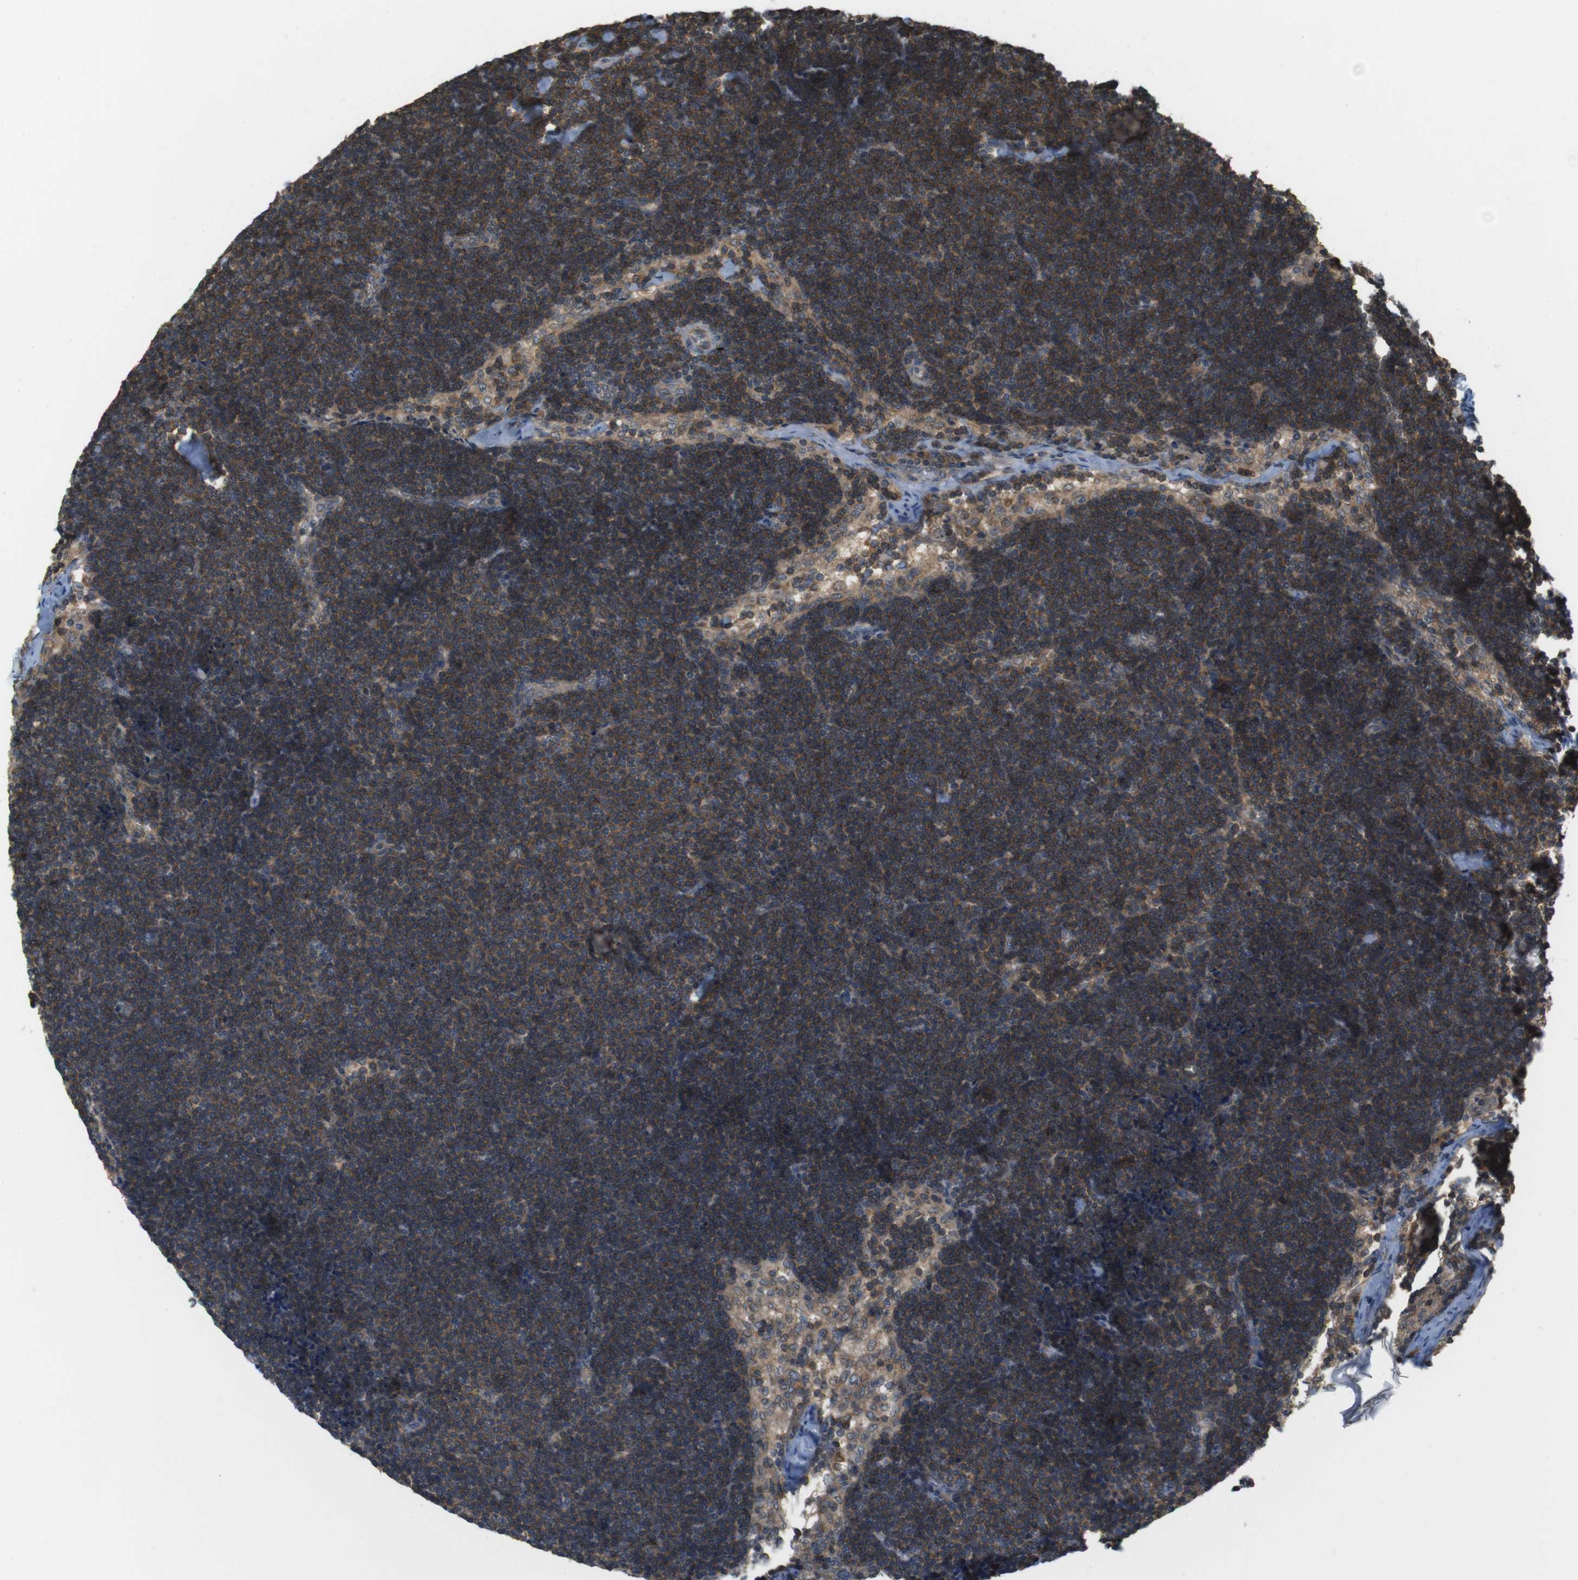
{"staining": {"intensity": "moderate", "quantity": ">75%", "location": "cytoplasmic/membranous"}, "tissue": "lymph node", "cell_type": "Germinal center cells", "image_type": "normal", "snomed": [{"axis": "morphology", "description": "Normal tissue, NOS"}, {"axis": "topography", "description": "Lymph node"}], "caption": "Moderate cytoplasmic/membranous protein expression is identified in about >75% of germinal center cells in lymph node.", "gene": "RNF130", "patient": {"sex": "male", "age": 63}}